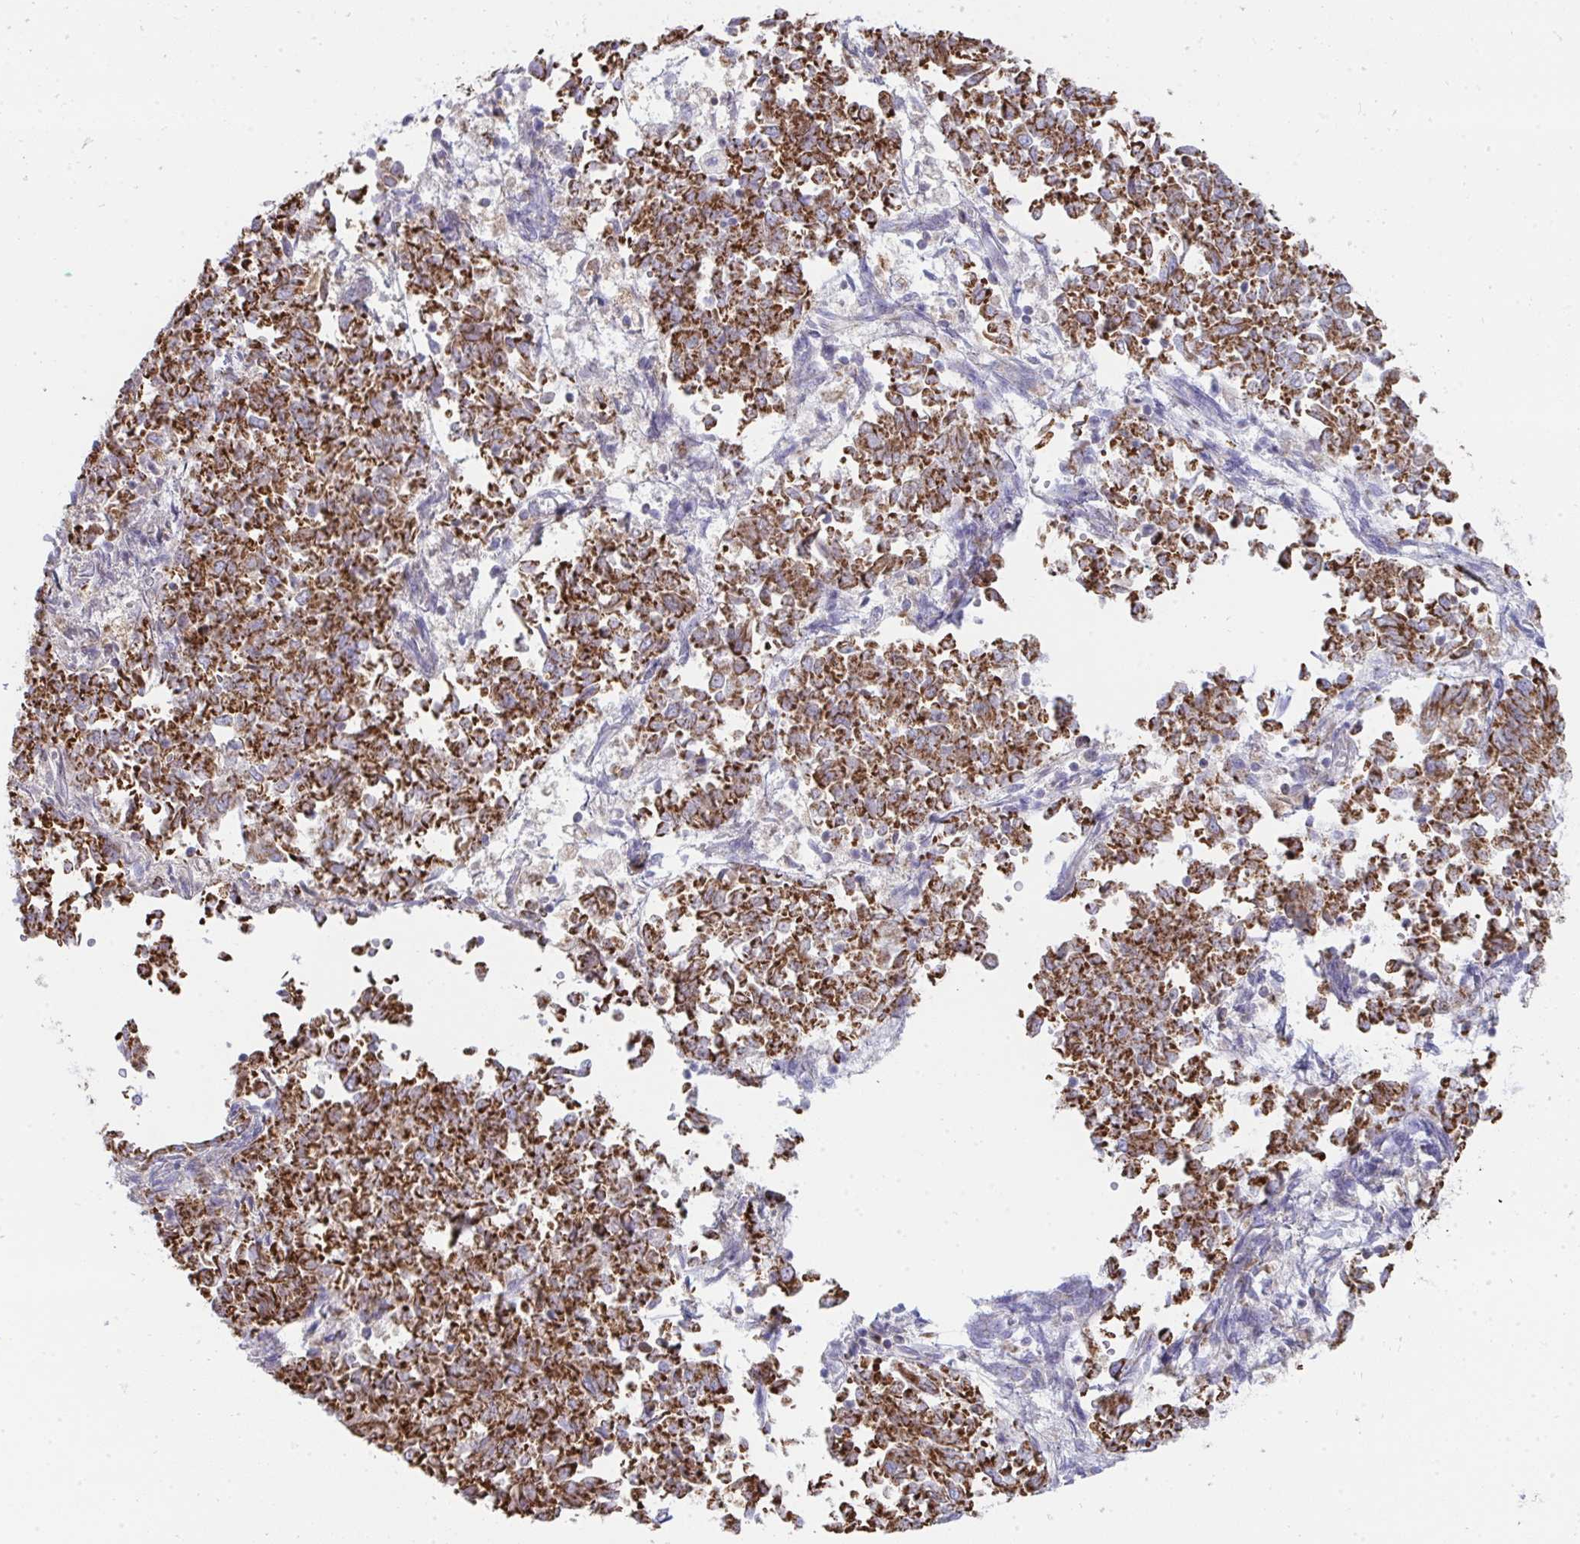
{"staining": {"intensity": "strong", "quantity": ">75%", "location": "cytoplasmic/membranous"}, "tissue": "endometrial cancer", "cell_type": "Tumor cells", "image_type": "cancer", "snomed": [{"axis": "morphology", "description": "Adenocarcinoma, NOS"}, {"axis": "topography", "description": "Endometrium"}], "caption": "Endometrial cancer stained for a protein shows strong cytoplasmic/membranous positivity in tumor cells.", "gene": "AIFM1", "patient": {"sex": "female", "age": 65}}